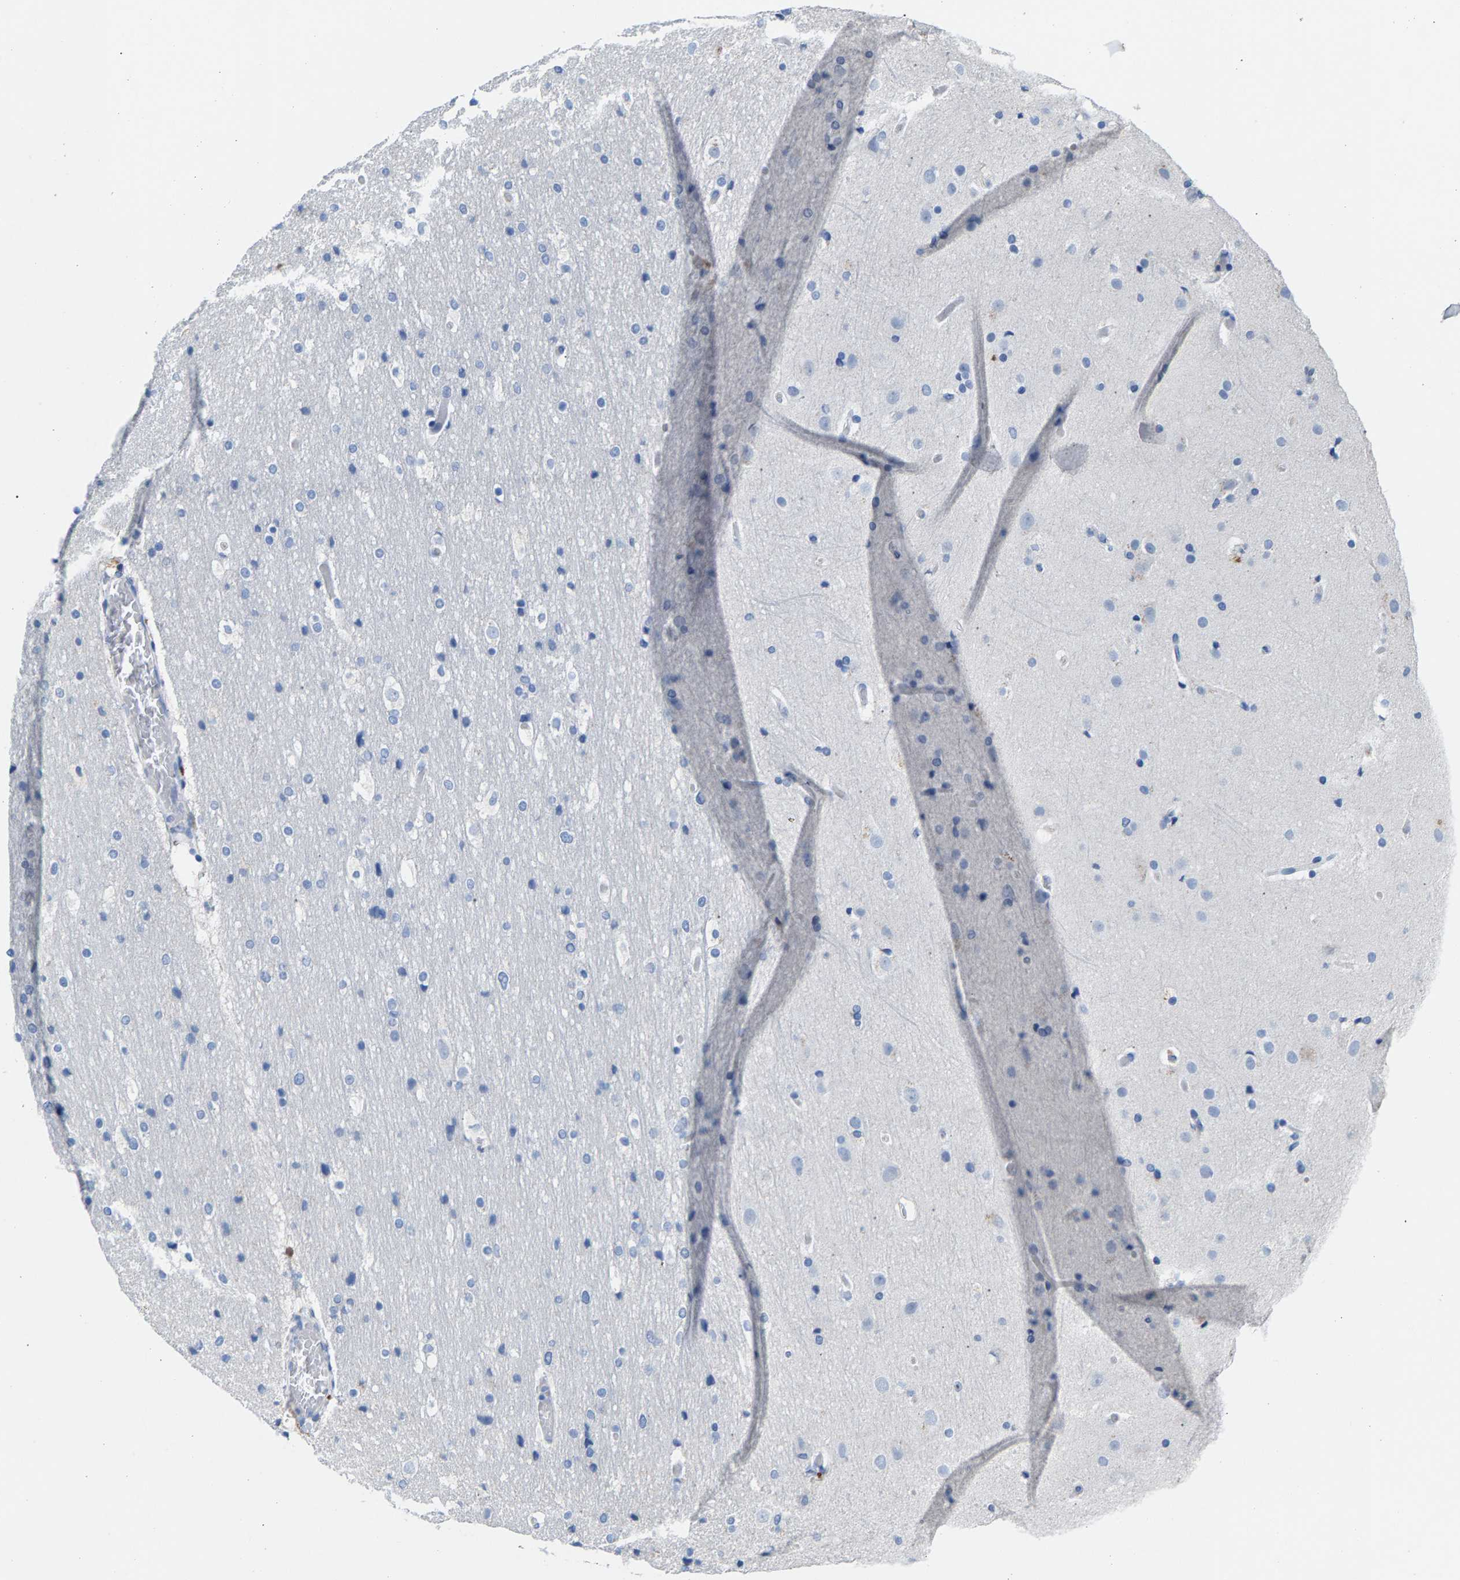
{"staining": {"intensity": "negative", "quantity": "none", "location": "none"}, "tissue": "cerebral cortex", "cell_type": "Endothelial cells", "image_type": "normal", "snomed": [{"axis": "morphology", "description": "Normal tissue, NOS"}, {"axis": "topography", "description": "Cerebral cortex"}], "caption": "A micrograph of human cerebral cortex is negative for staining in endothelial cells.", "gene": "APOH", "patient": {"sex": "male", "age": 57}}